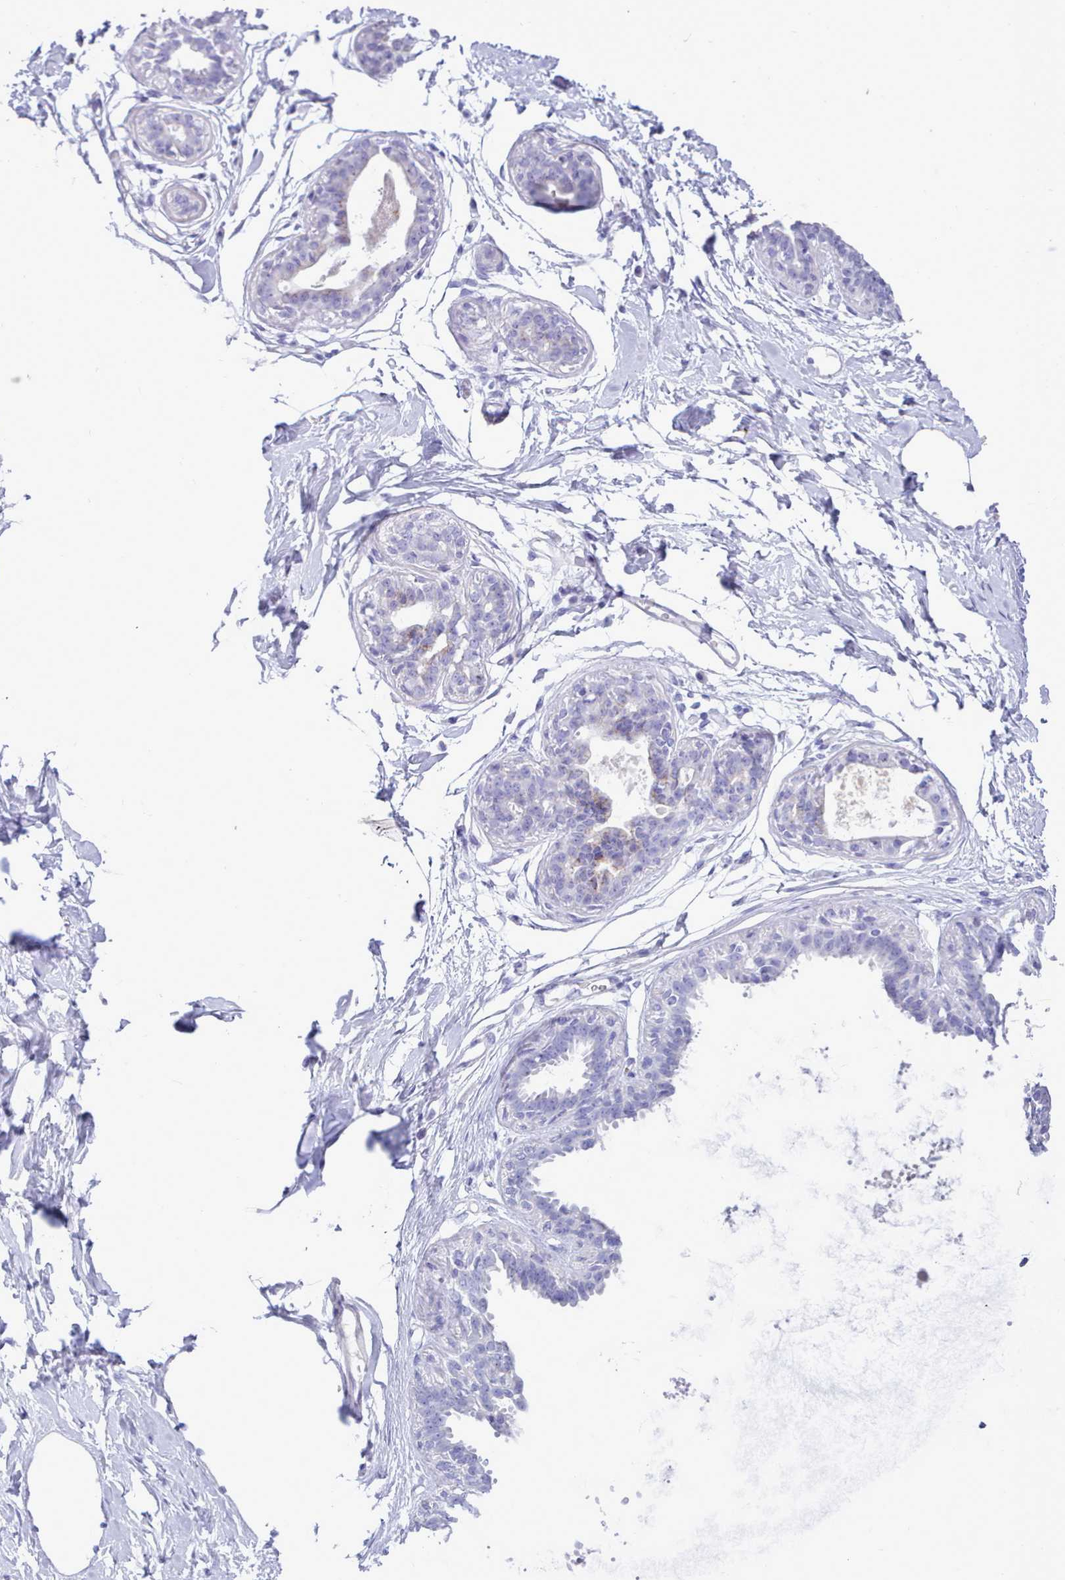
{"staining": {"intensity": "negative", "quantity": "none", "location": "none"}, "tissue": "breast", "cell_type": "Adipocytes", "image_type": "normal", "snomed": [{"axis": "morphology", "description": "Normal tissue, NOS"}, {"axis": "topography", "description": "Breast"}], "caption": "Immunohistochemistry of benign breast displays no staining in adipocytes.", "gene": "NKX1", "patient": {"sex": "female", "age": 45}}